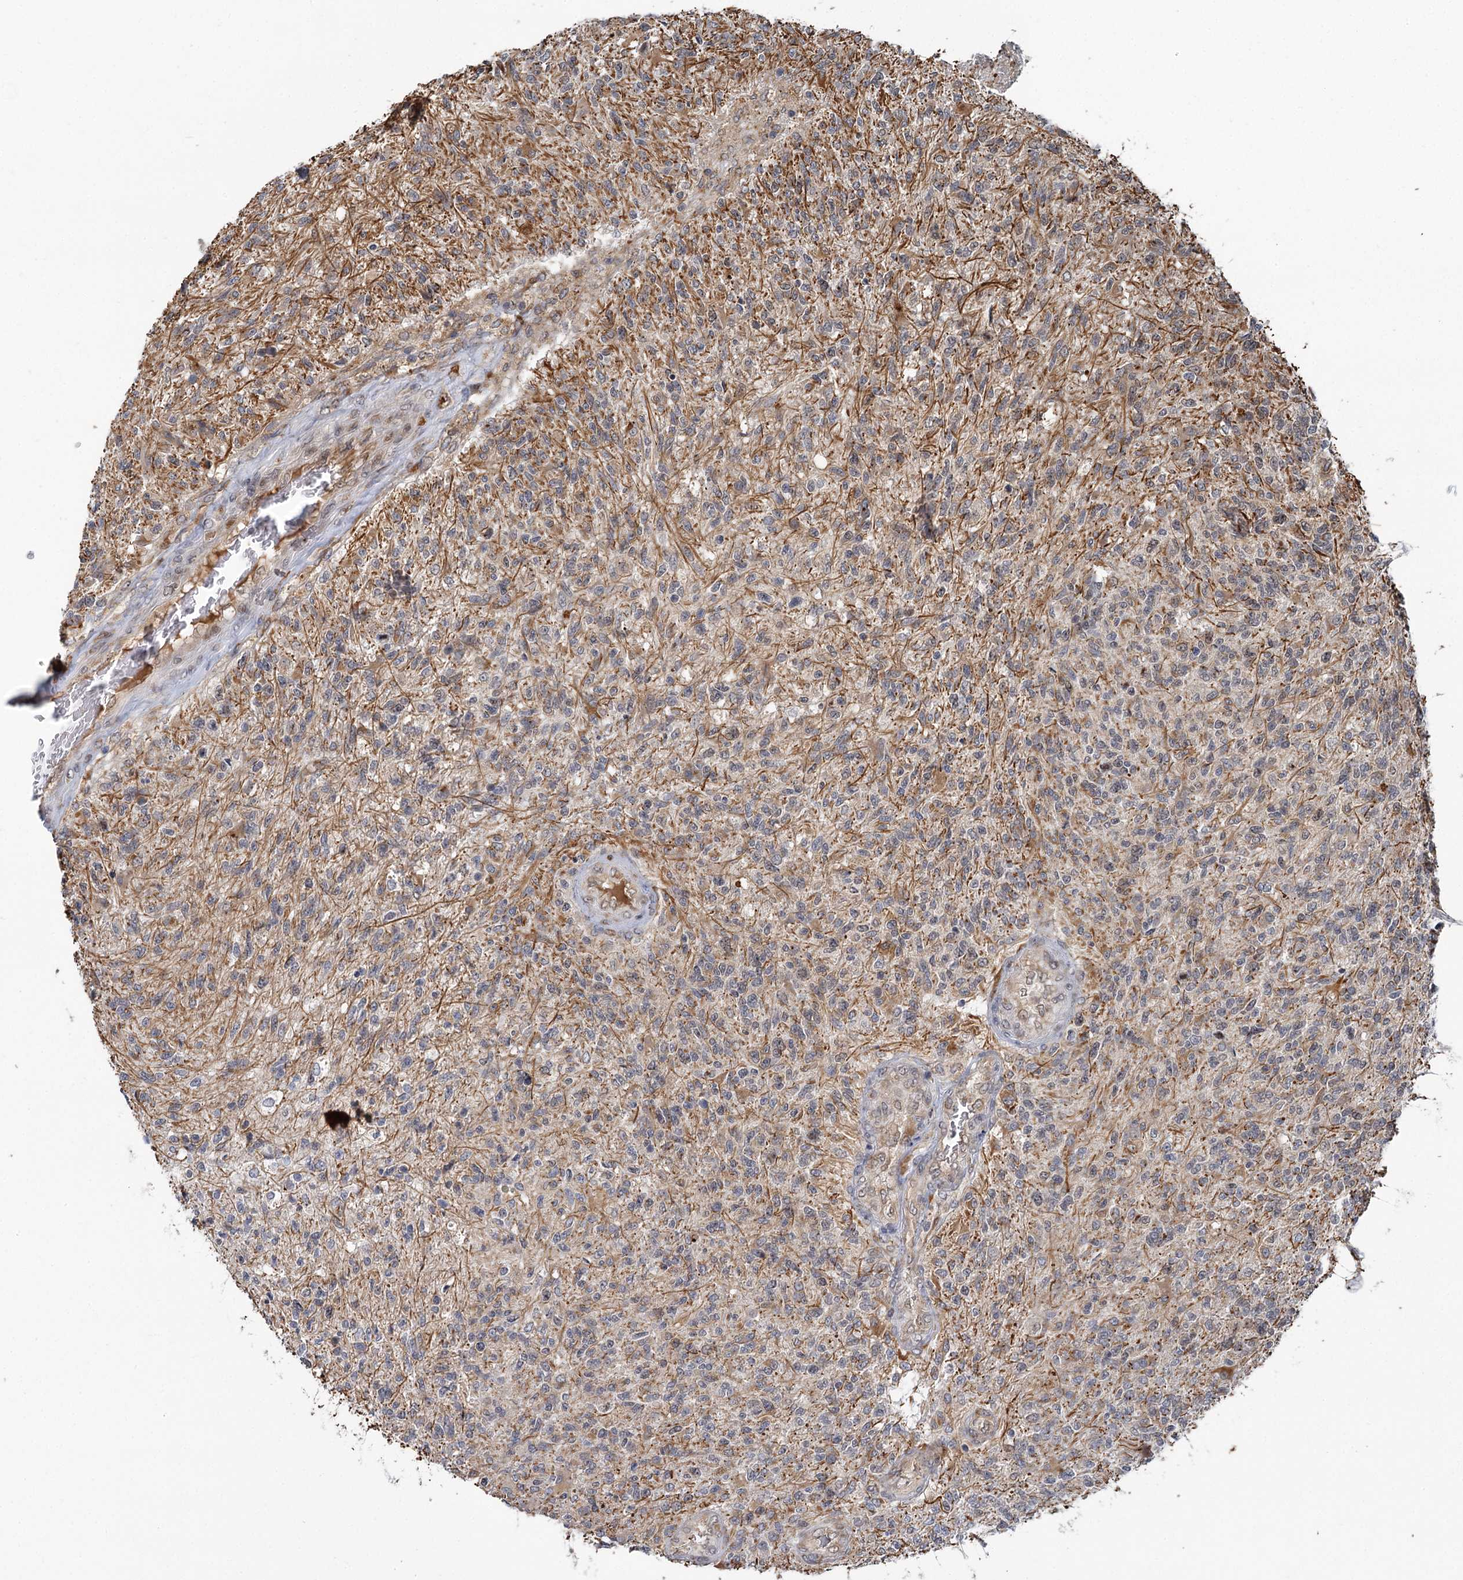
{"staining": {"intensity": "weak", "quantity": "<25%", "location": "cytoplasmic/membranous"}, "tissue": "glioma", "cell_type": "Tumor cells", "image_type": "cancer", "snomed": [{"axis": "morphology", "description": "Glioma, malignant, High grade"}, {"axis": "topography", "description": "Brain"}], "caption": "Micrograph shows no protein positivity in tumor cells of high-grade glioma (malignant) tissue. (DAB (3,3'-diaminobenzidine) immunohistochemistry (IHC) visualized using brightfield microscopy, high magnification).", "gene": "APBA2", "patient": {"sex": "male", "age": 56}}